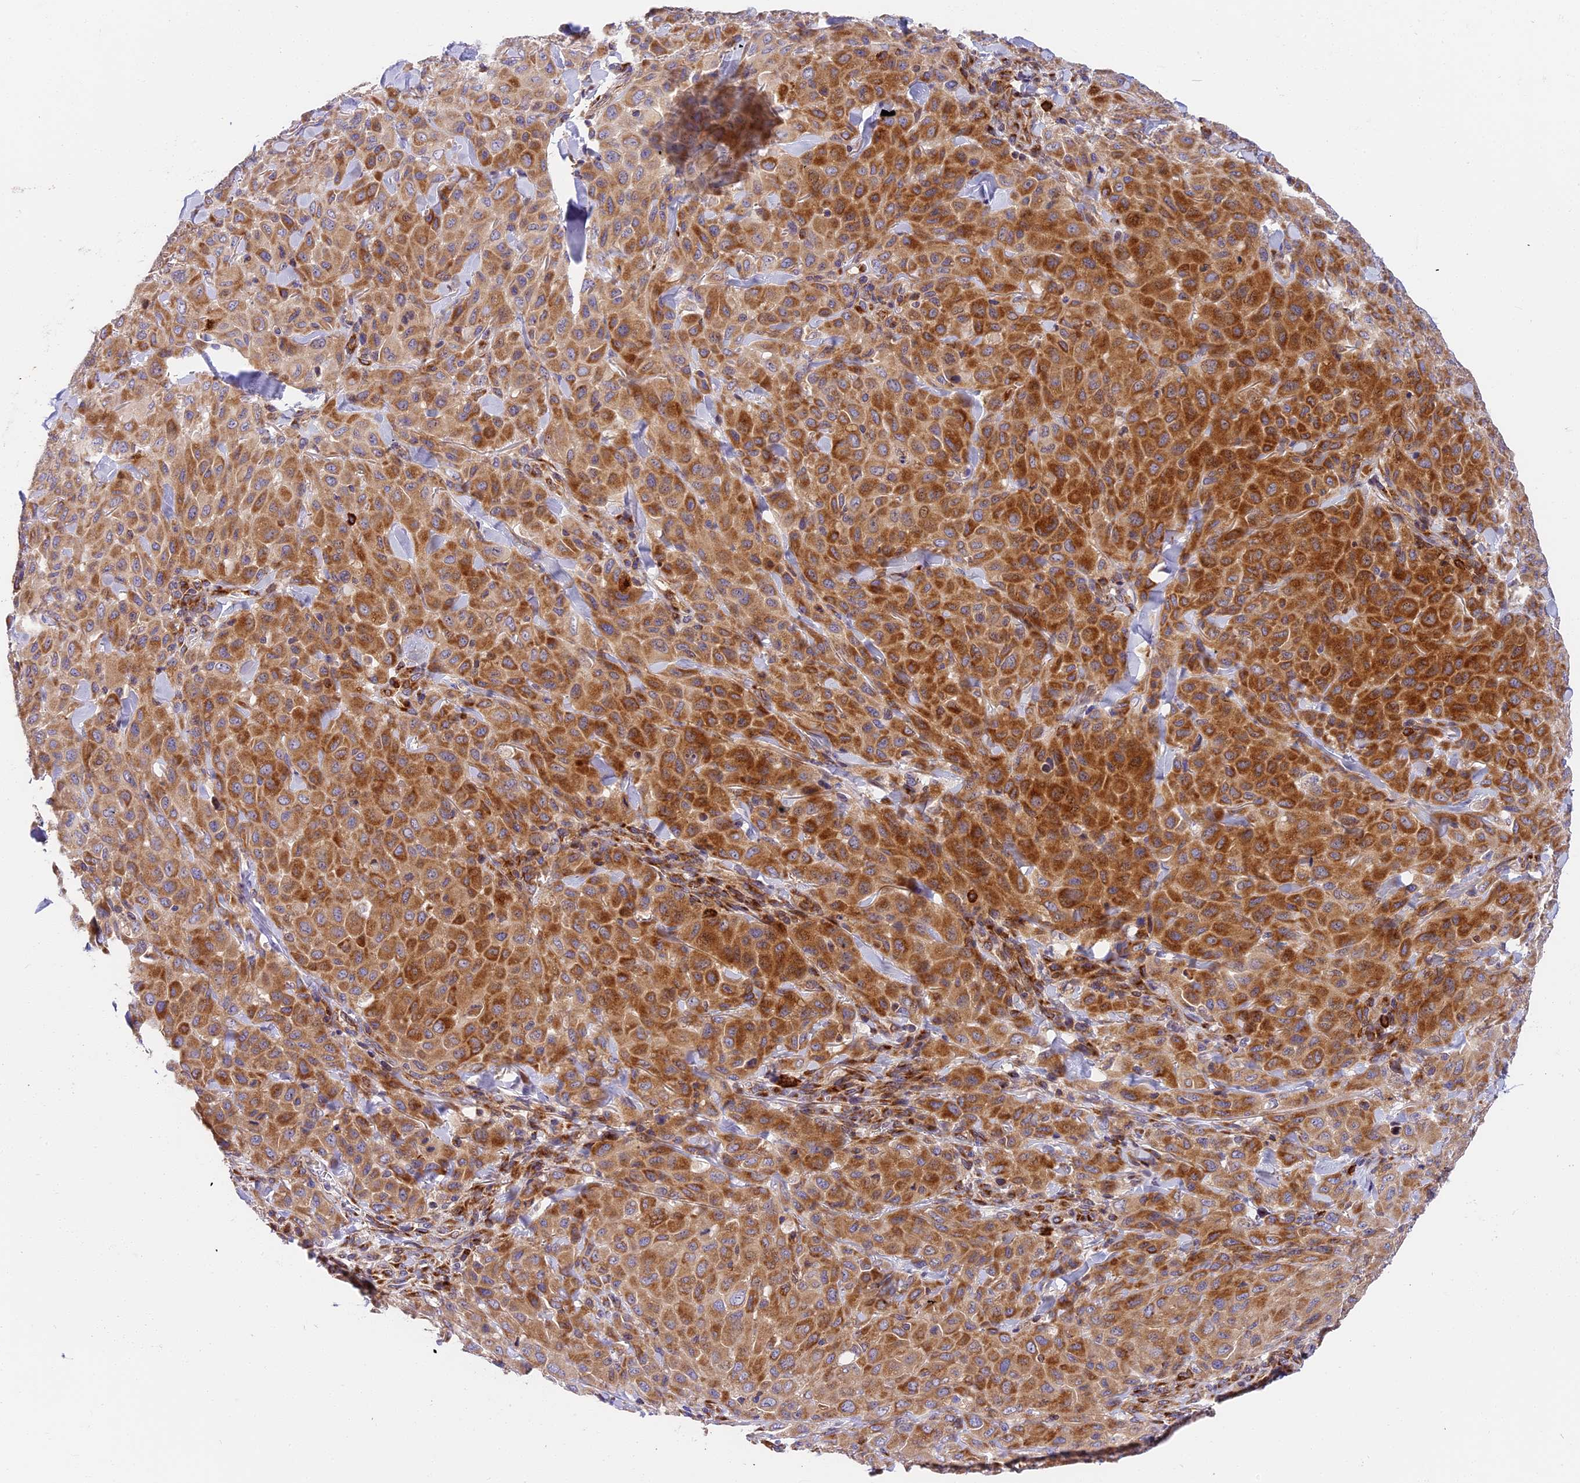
{"staining": {"intensity": "strong", "quantity": ">75%", "location": "cytoplasmic/membranous"}, "tissue": "melanoma", "cell_type": "Tumor cells", "image_type": "cancer", "snomed": [{"axis": "morphology", "description": "Malignant melanoma, Metastatic site"}, {"axis": "topography", "description": "Skin"}], "caption": "Protein staining of melanoma tissue exhibits strong cytoplasmic/membranous positivity in approximately >75% of tumor cells.", "gene": "MRAS", "patient": {"sex": "female", "age": 81}}